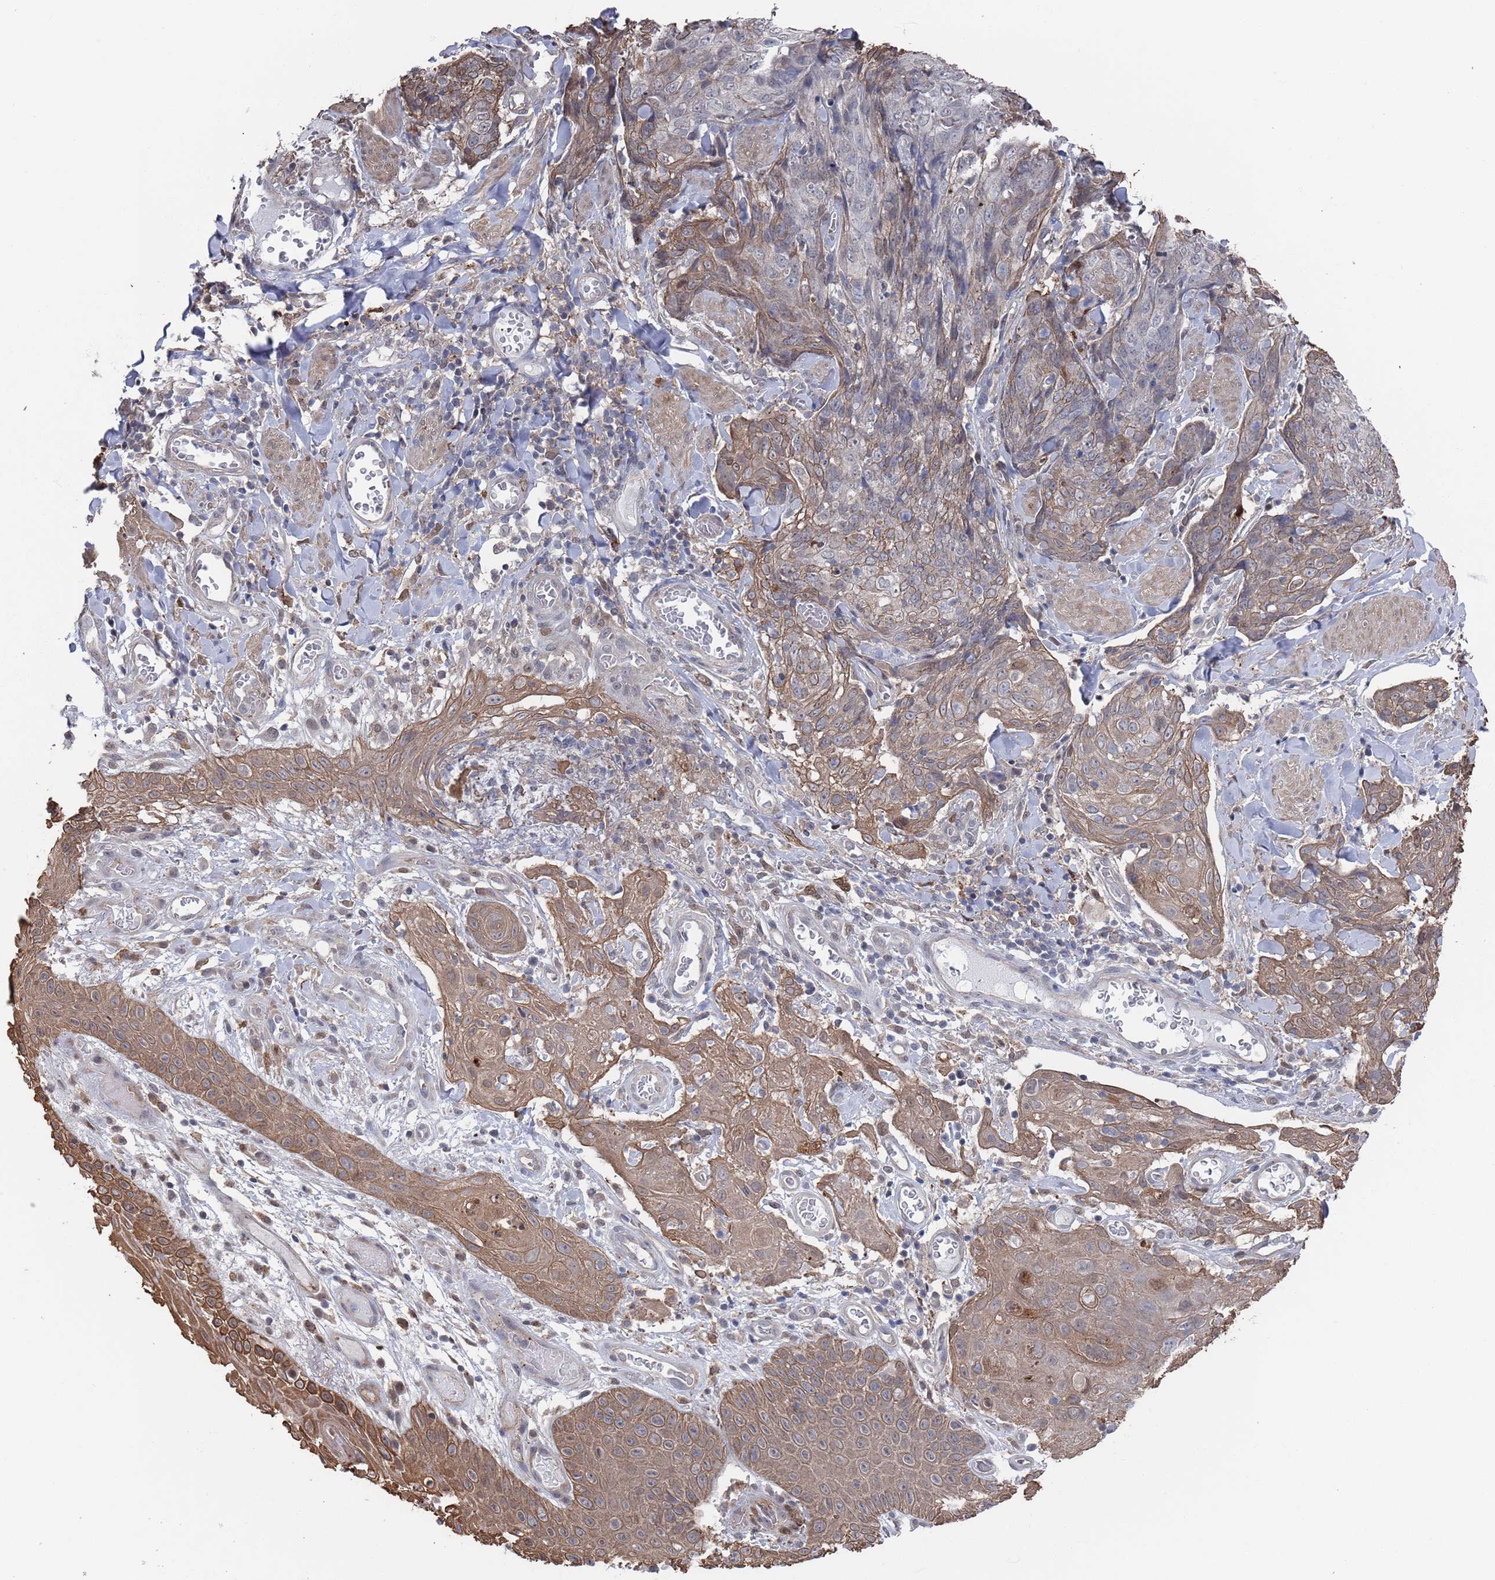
{"staining": {"intensity": "moderate", "quantity": "25%-75%", "location": "cytoplasmic/membranous"}, "tissue": "skin cancer", "cell_type": "Tumor cells", "image_type": "cancer", "snomed": [{"axis": "morphology", "description": "Squamous cell carcinoma, NOS"}, {"axis": "topography", "description": "Skin"}, {"axis": "topography", "description": "Vulva"}], "caption": "The image demonstrates a brown stain indicating the presence of a protein in the cytoplasmic/membranous of tumor cells in skin cancer.", "gene": "DGKD", "patient": {"sex": "female", "age": 85}}